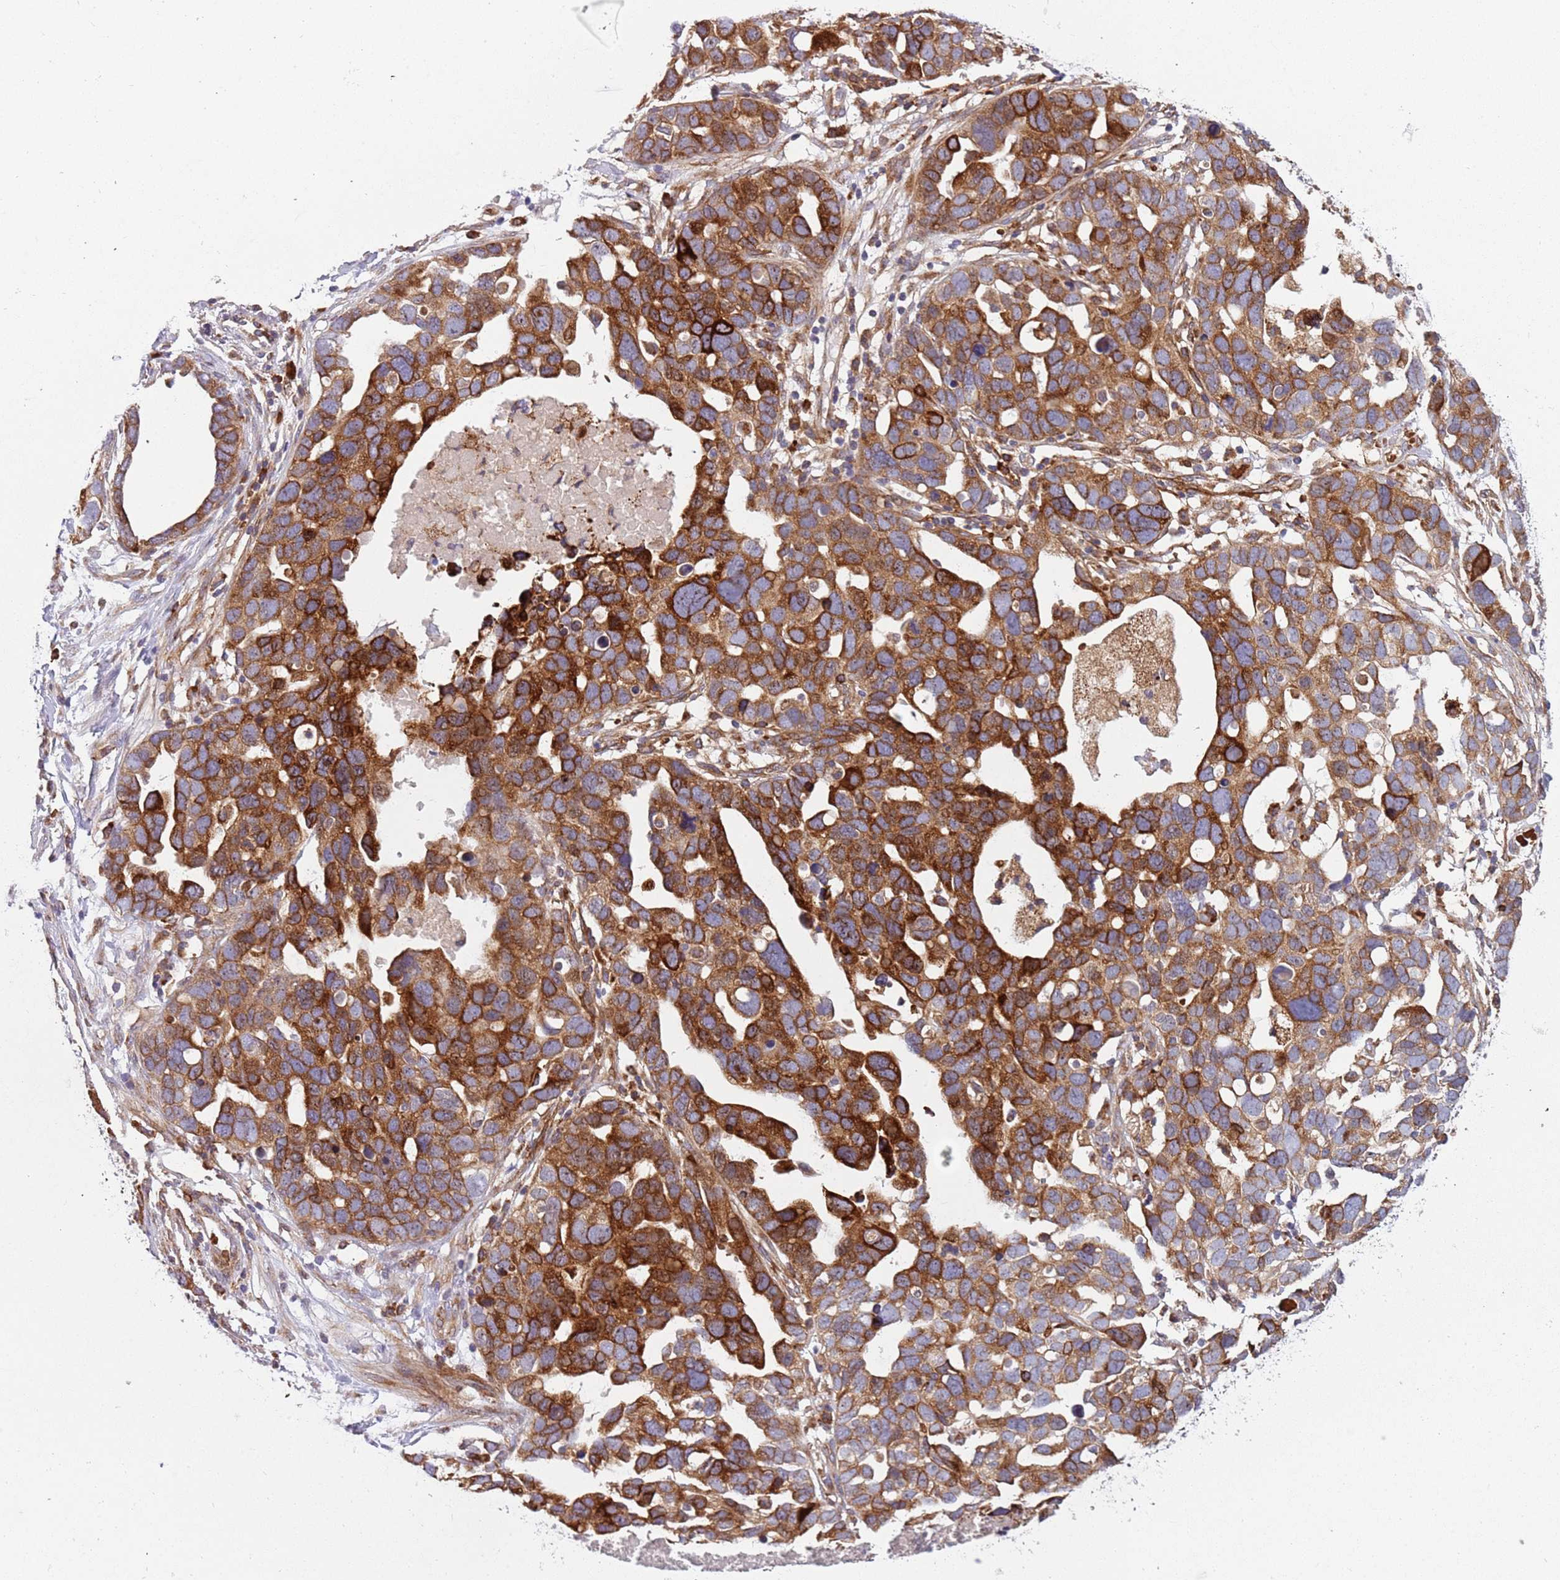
{"staining": {"intensity": "strong", "quantity": ">75%", "location": "cytoplasmic/membranous"}, "tissue": "ovarian cancer", "cell_type": "Tumor cells", "image_type": "cancer", "snomed": [{"axis": "morphology", "description": "Cystadenocarcinoma, serous, NOS"}, {"axis": "topography", "description": "Ovary"}], "caption": "This micrograph reveals serous cystadenocarcinoma (ovarian) stained with immunohistochemistry to label a protein in brown. The cytoplasmic/membranous of tumor cells show strong positivity for the protein. Nuclei are counter-stained blue.", "gene": "VWCE", "patient": {"sex": "female", "age": 54}}